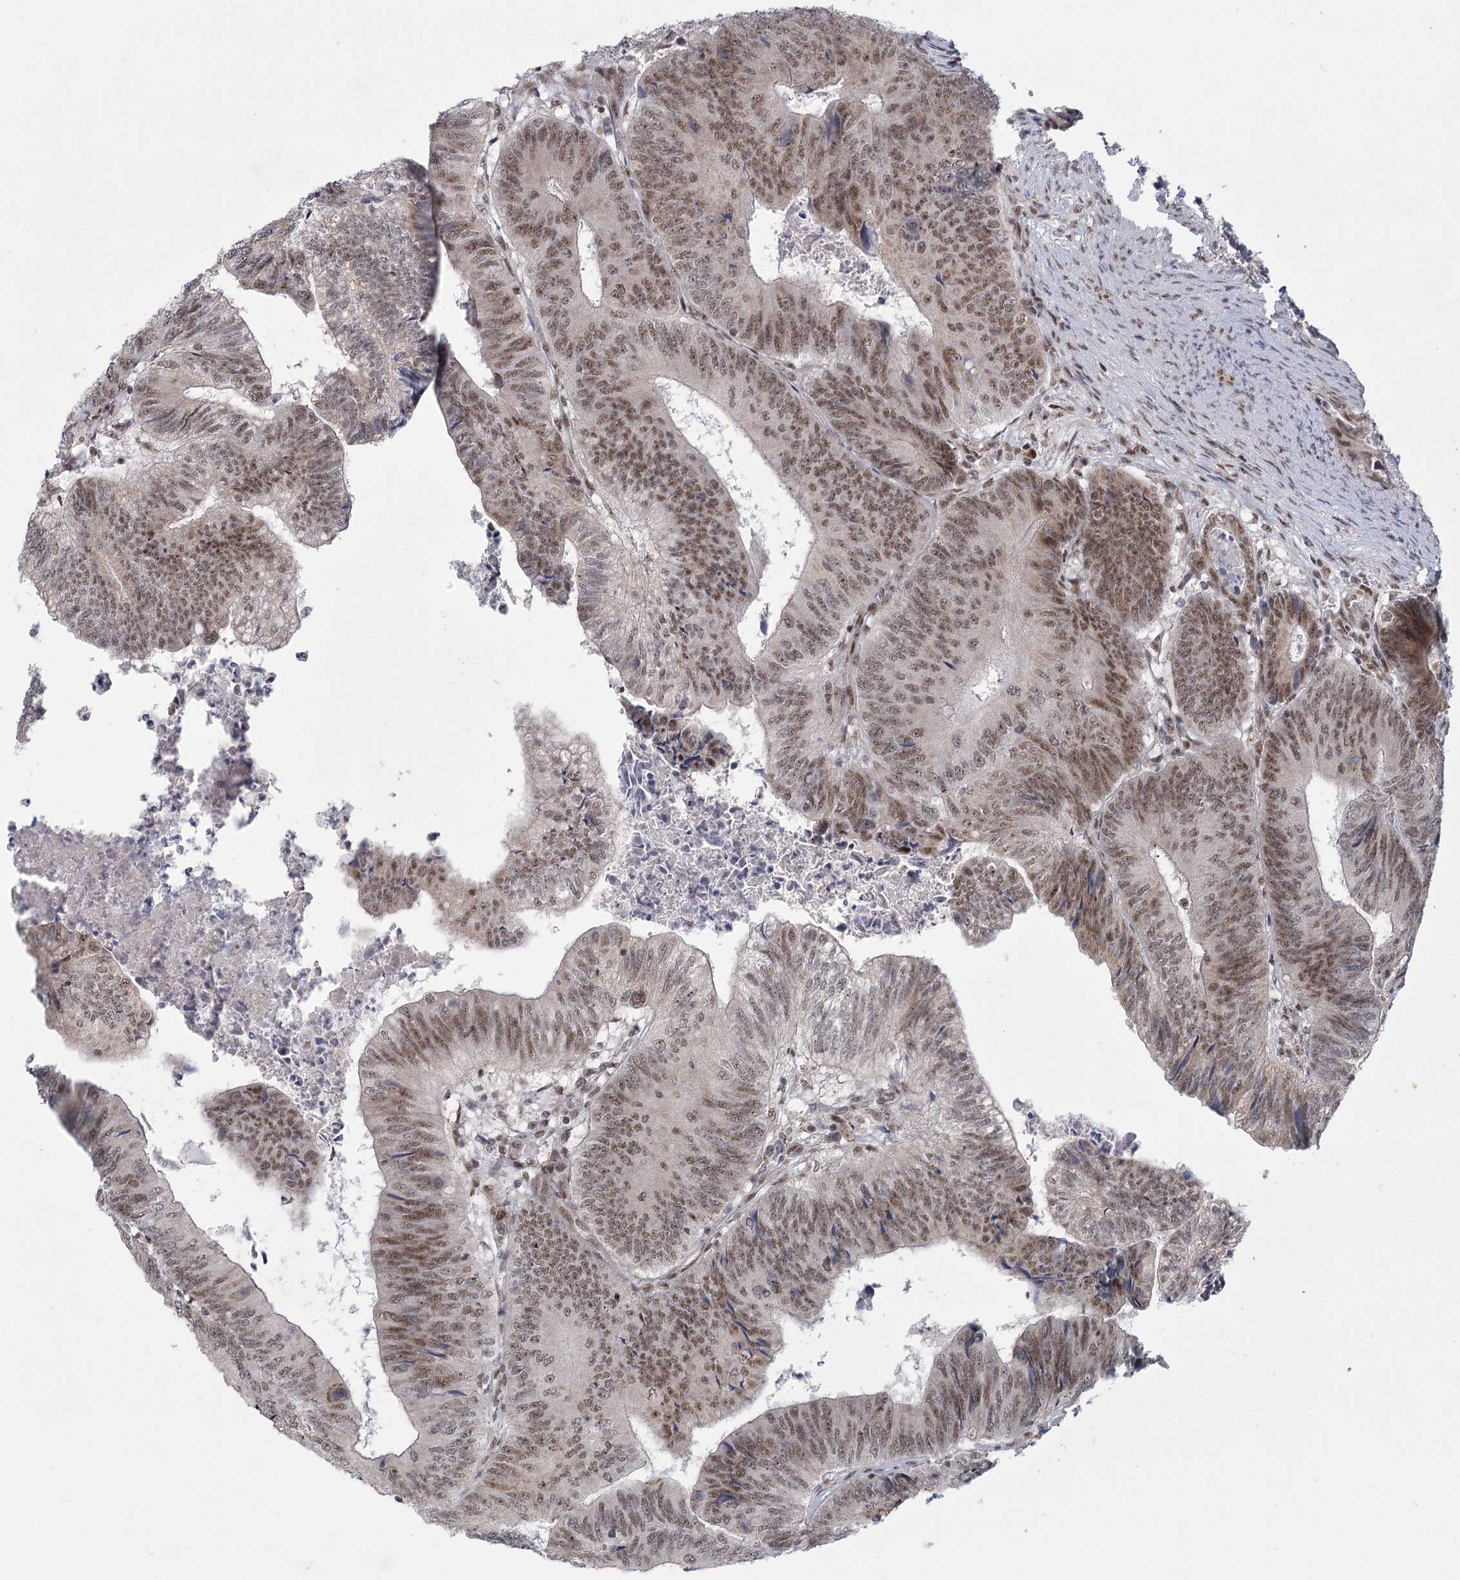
{"staining": {"intensity": "moderate", "quantity": ">75%", "location": "nuclear"}, "tissue": "colorectal cancer", "cell_type": "Tumor cells", "image_type": "cancer", "snomed": [{"axis": "morphology", "description": "Adenocarcinoma, NOS"}, {"axis": "topography", "description": "Colon"}], "caption": "The photomicrograph exhibits staining of colorectal cancer, revealing moderate nuclear protein staining (brown color) within tumor cells. (Brightfield microscopy of DAB IHC at high magnification).", "gene": "CIB4", "patient": {"sex": "female", "age": 67}}